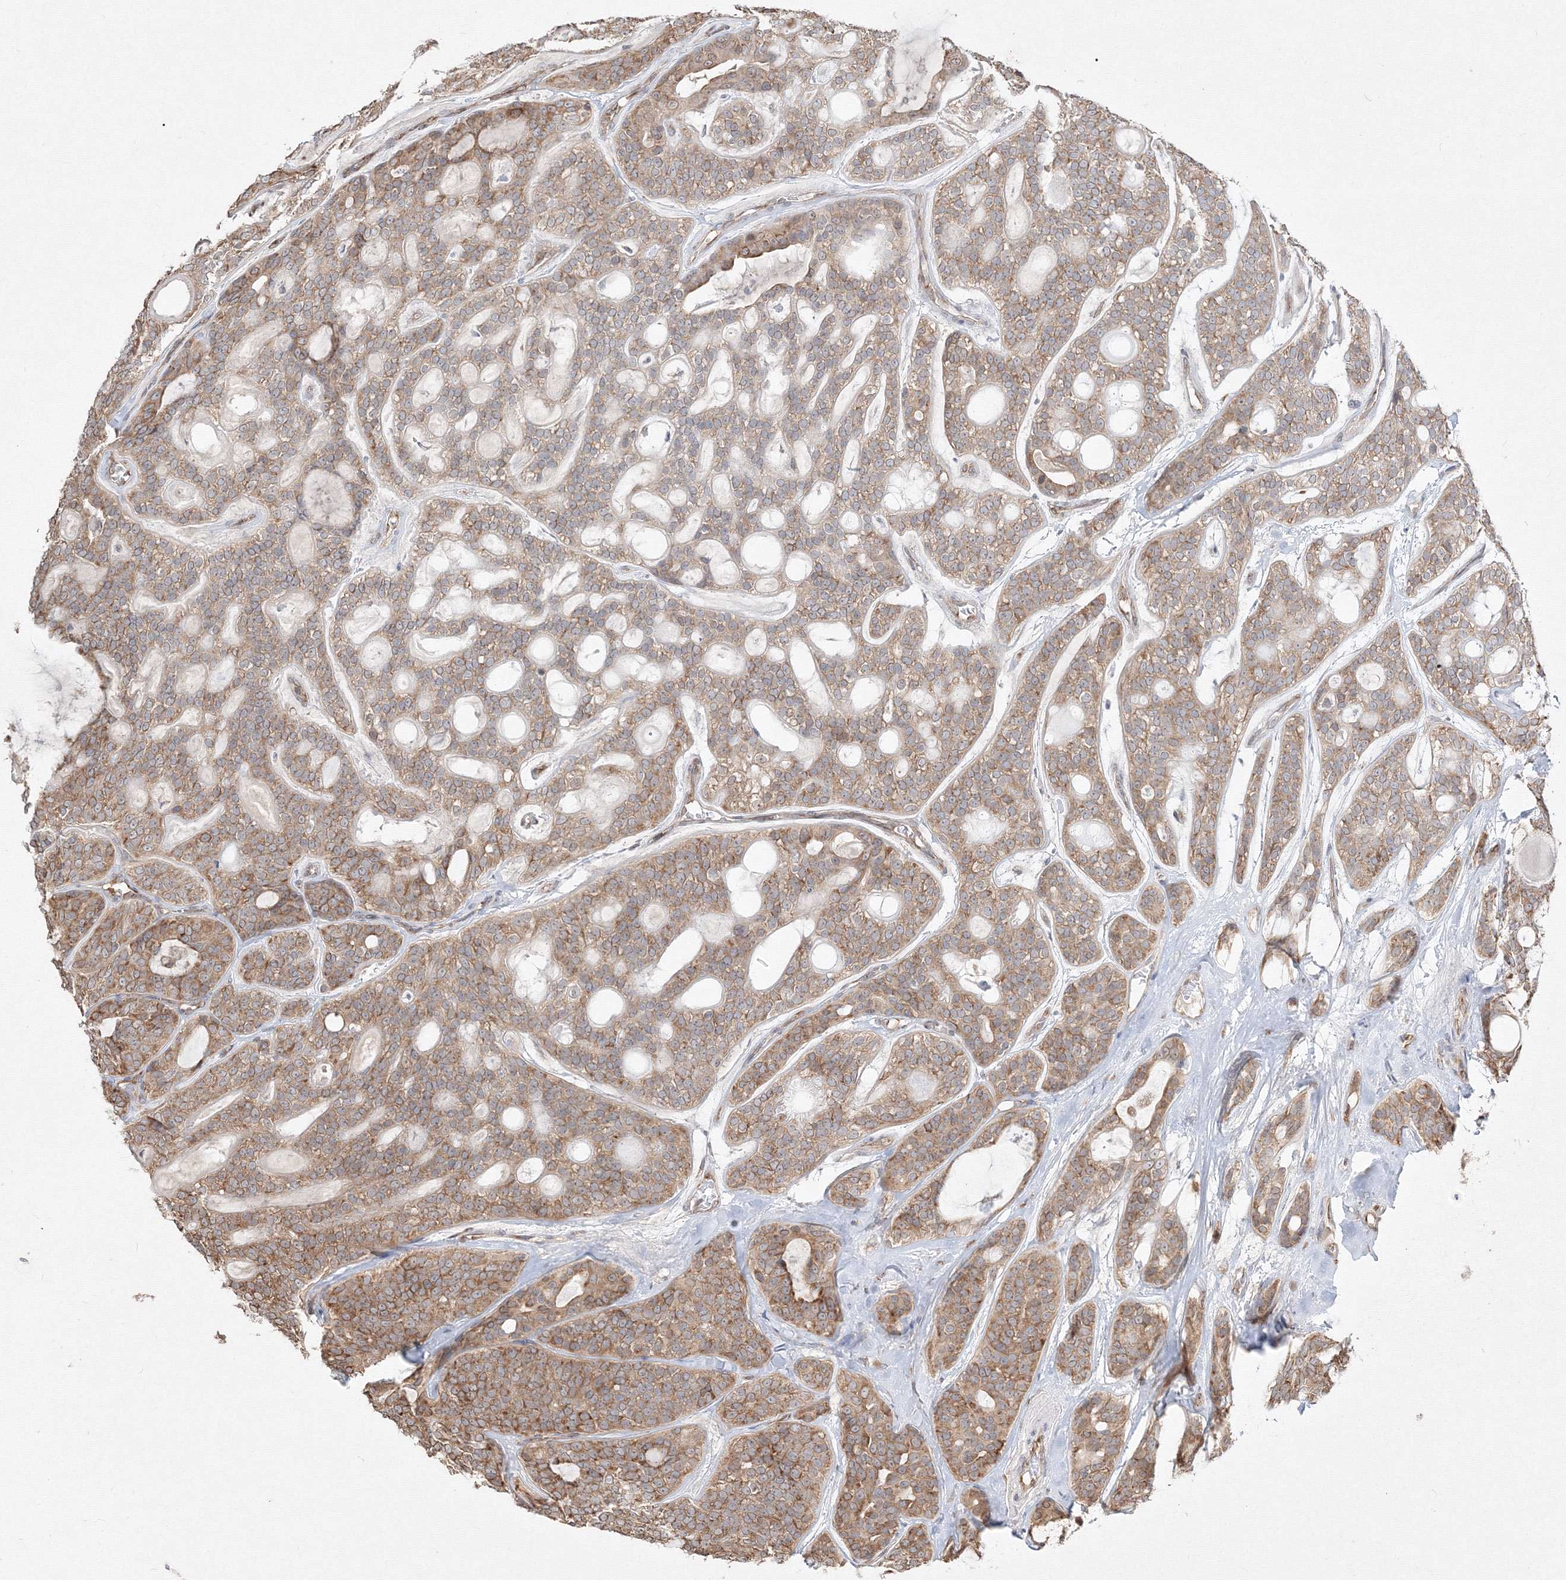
{"staining": {"intensity": "moderate", "quantity": ">75%", "location": "cytoplasmic/membranous"}, "tissue": "head and neck cancer", "cell_type": "Tumor cells", "image_type": "cancer", "snomed": [{"axis": "morphology", "description": "Adenocarcinoma, NOS"}, {"axis": "topography", "description": "Head-Neck"}], "caption": "This is a micrograph of immunohistochemistry (IHC) staining of adenocarcinoma (head and neck), which shows moderate expression in the cytoplasmic/membranous of tumor cells.", "gene": "FBXL8", "patient": {"sex": "male", "age": 66}}